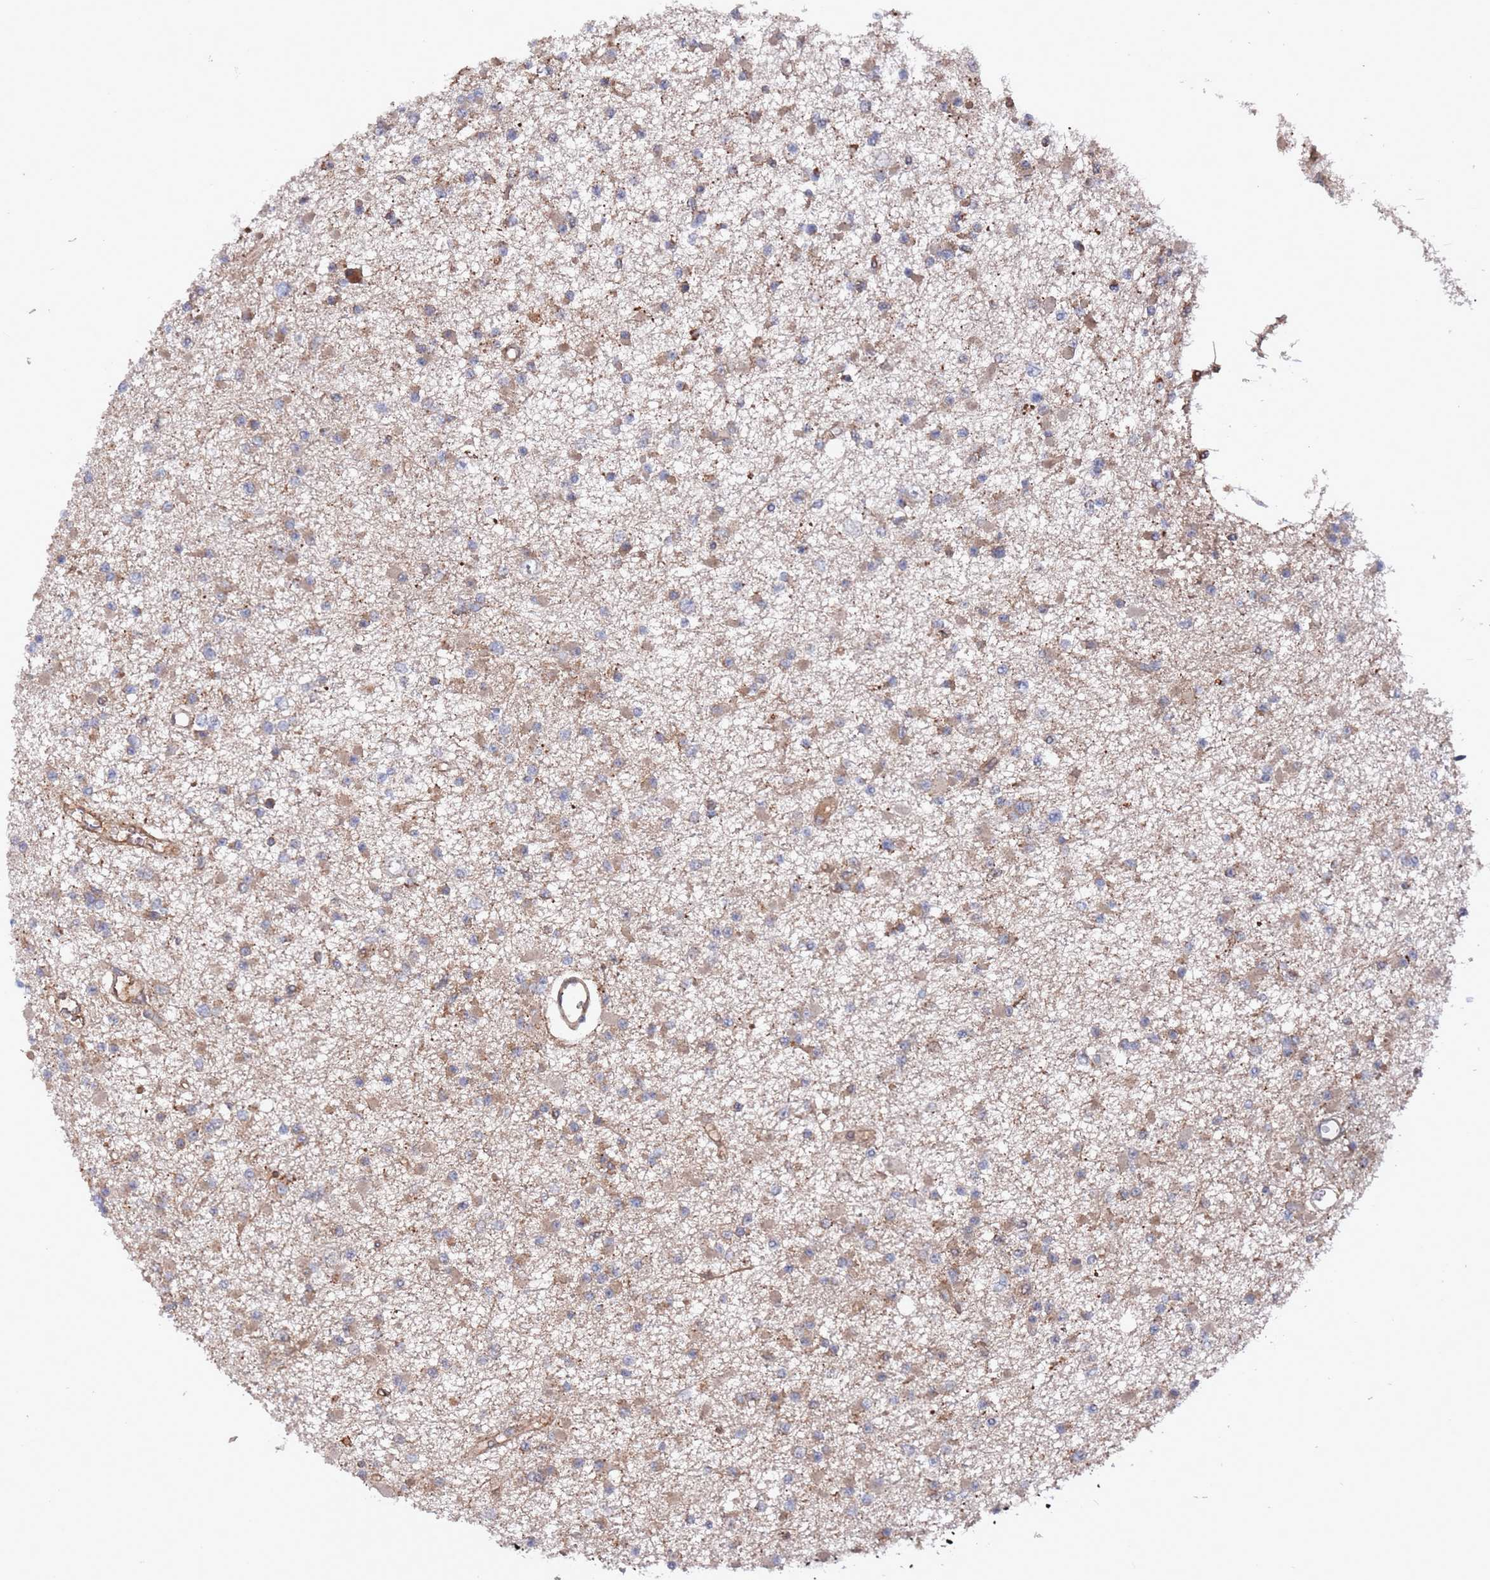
{"staining": {"intensity": "weak", "quantity": ">75%", "location": "cytoplasmic/membranous"}, "tissue": "glioma", "cell_type": "Tumor cells", "image_type": "cancer", "snomed": [{"axis": "morphology", "description": "Glioma, malignant, Low grade"}, {"axis": "topography", "description": "Brain"}], "caption": "Malignant glioma (low-grade) stained with DAB immunohistochemistry (IHC) displays low levels of weak cytoplasmic/membranous positivity in about >75% of tumor cells.", "gene": "DDX60", "patient": {"sex": "female", "age": 22}}